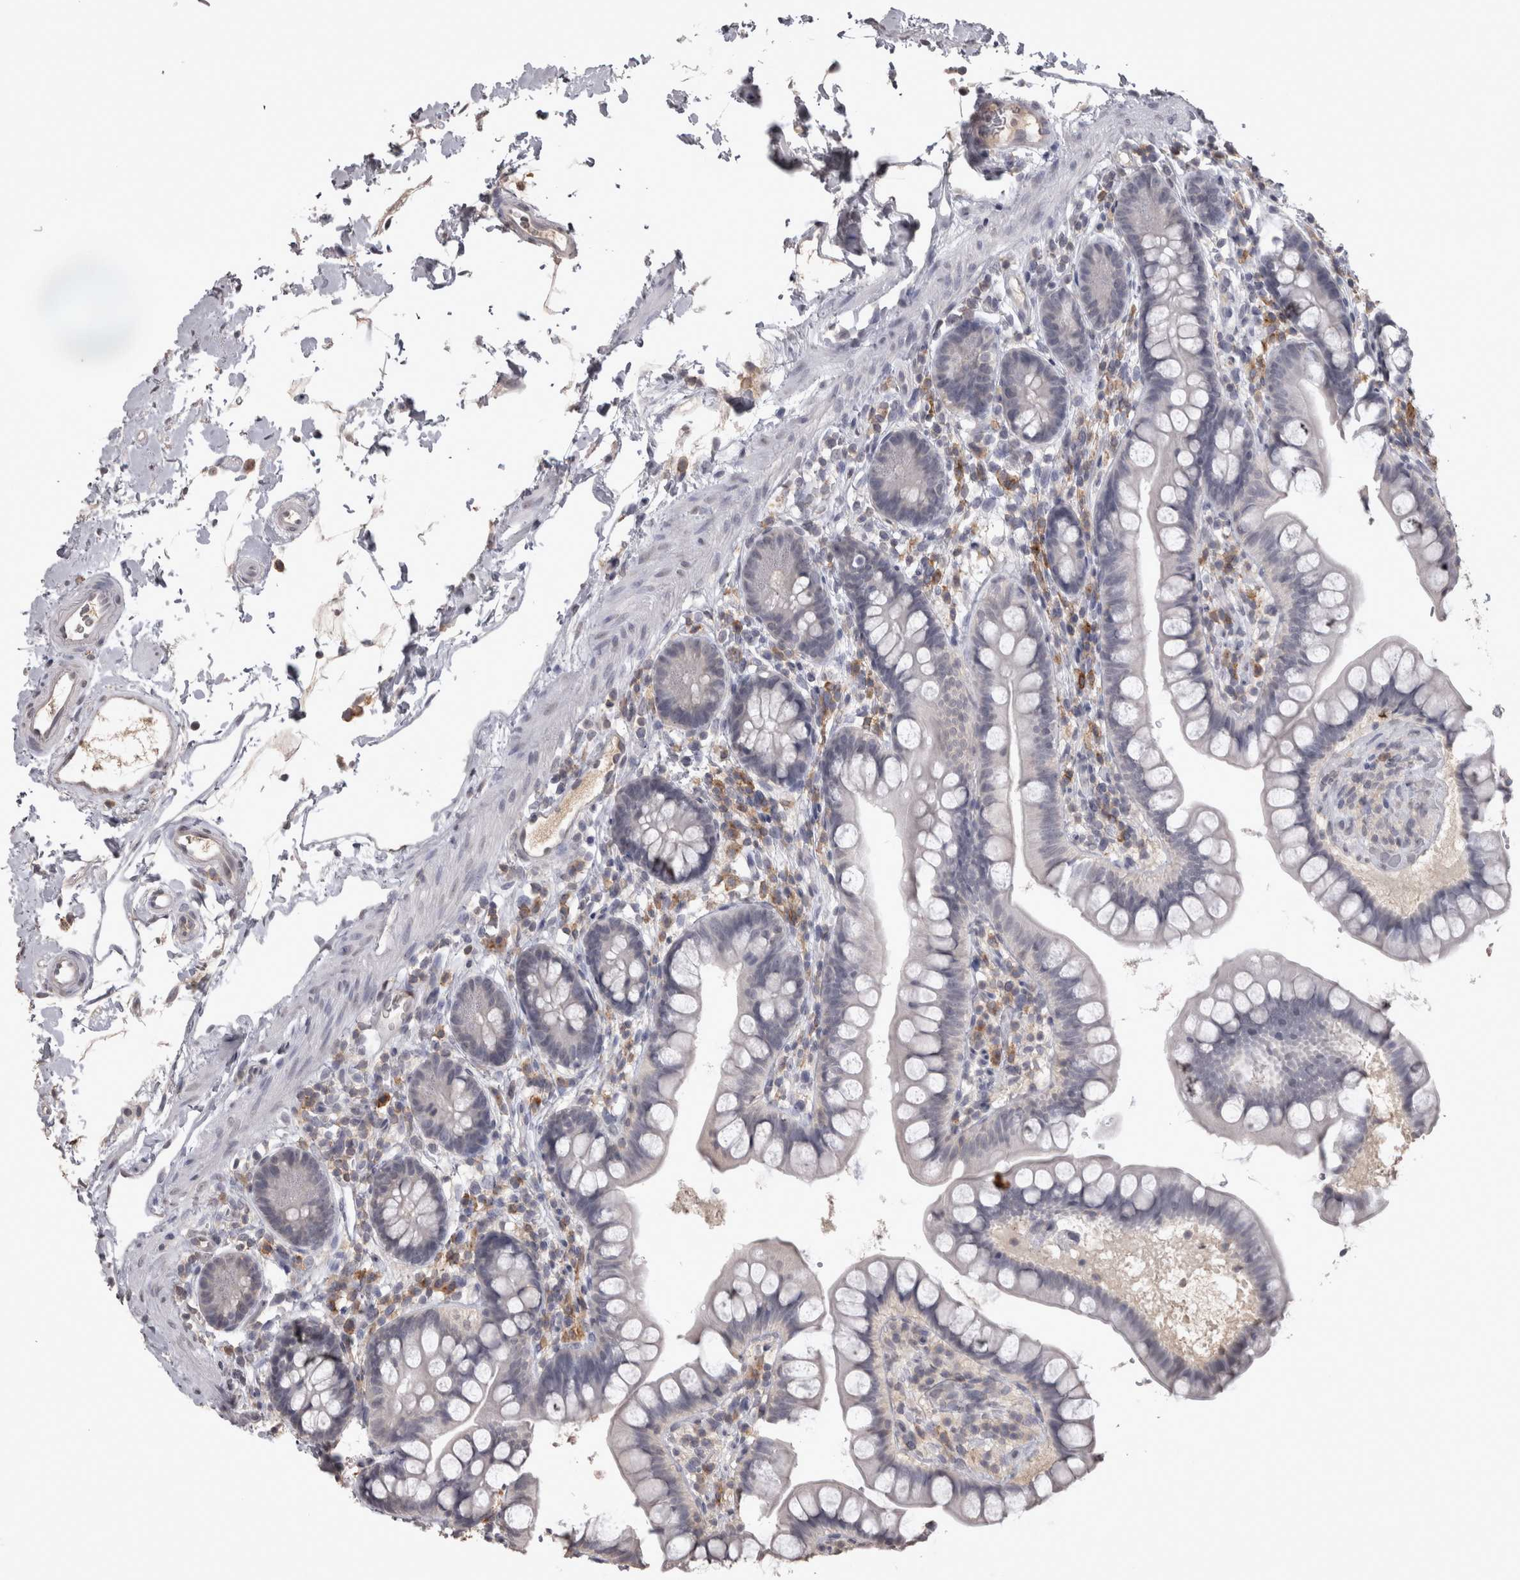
{"staining": {"intensity": "negative", "quantity": "none", "location": "none"}, "tissue": "small intestine", "cell_type": "Glandular cells", "image_type": "normal", "snomed": [{"axis": "morphology", "description": "Normal tissue, NOS"}, {"axis": "topography", "description": "Small intestine"}], "caption": "A high-resolution histopathology image shows IHC staining of normal small intestine, which shows no significant staining in glandular cells.", "gene": "LAX1", "patient": {"sex": "female", "age": 84}}